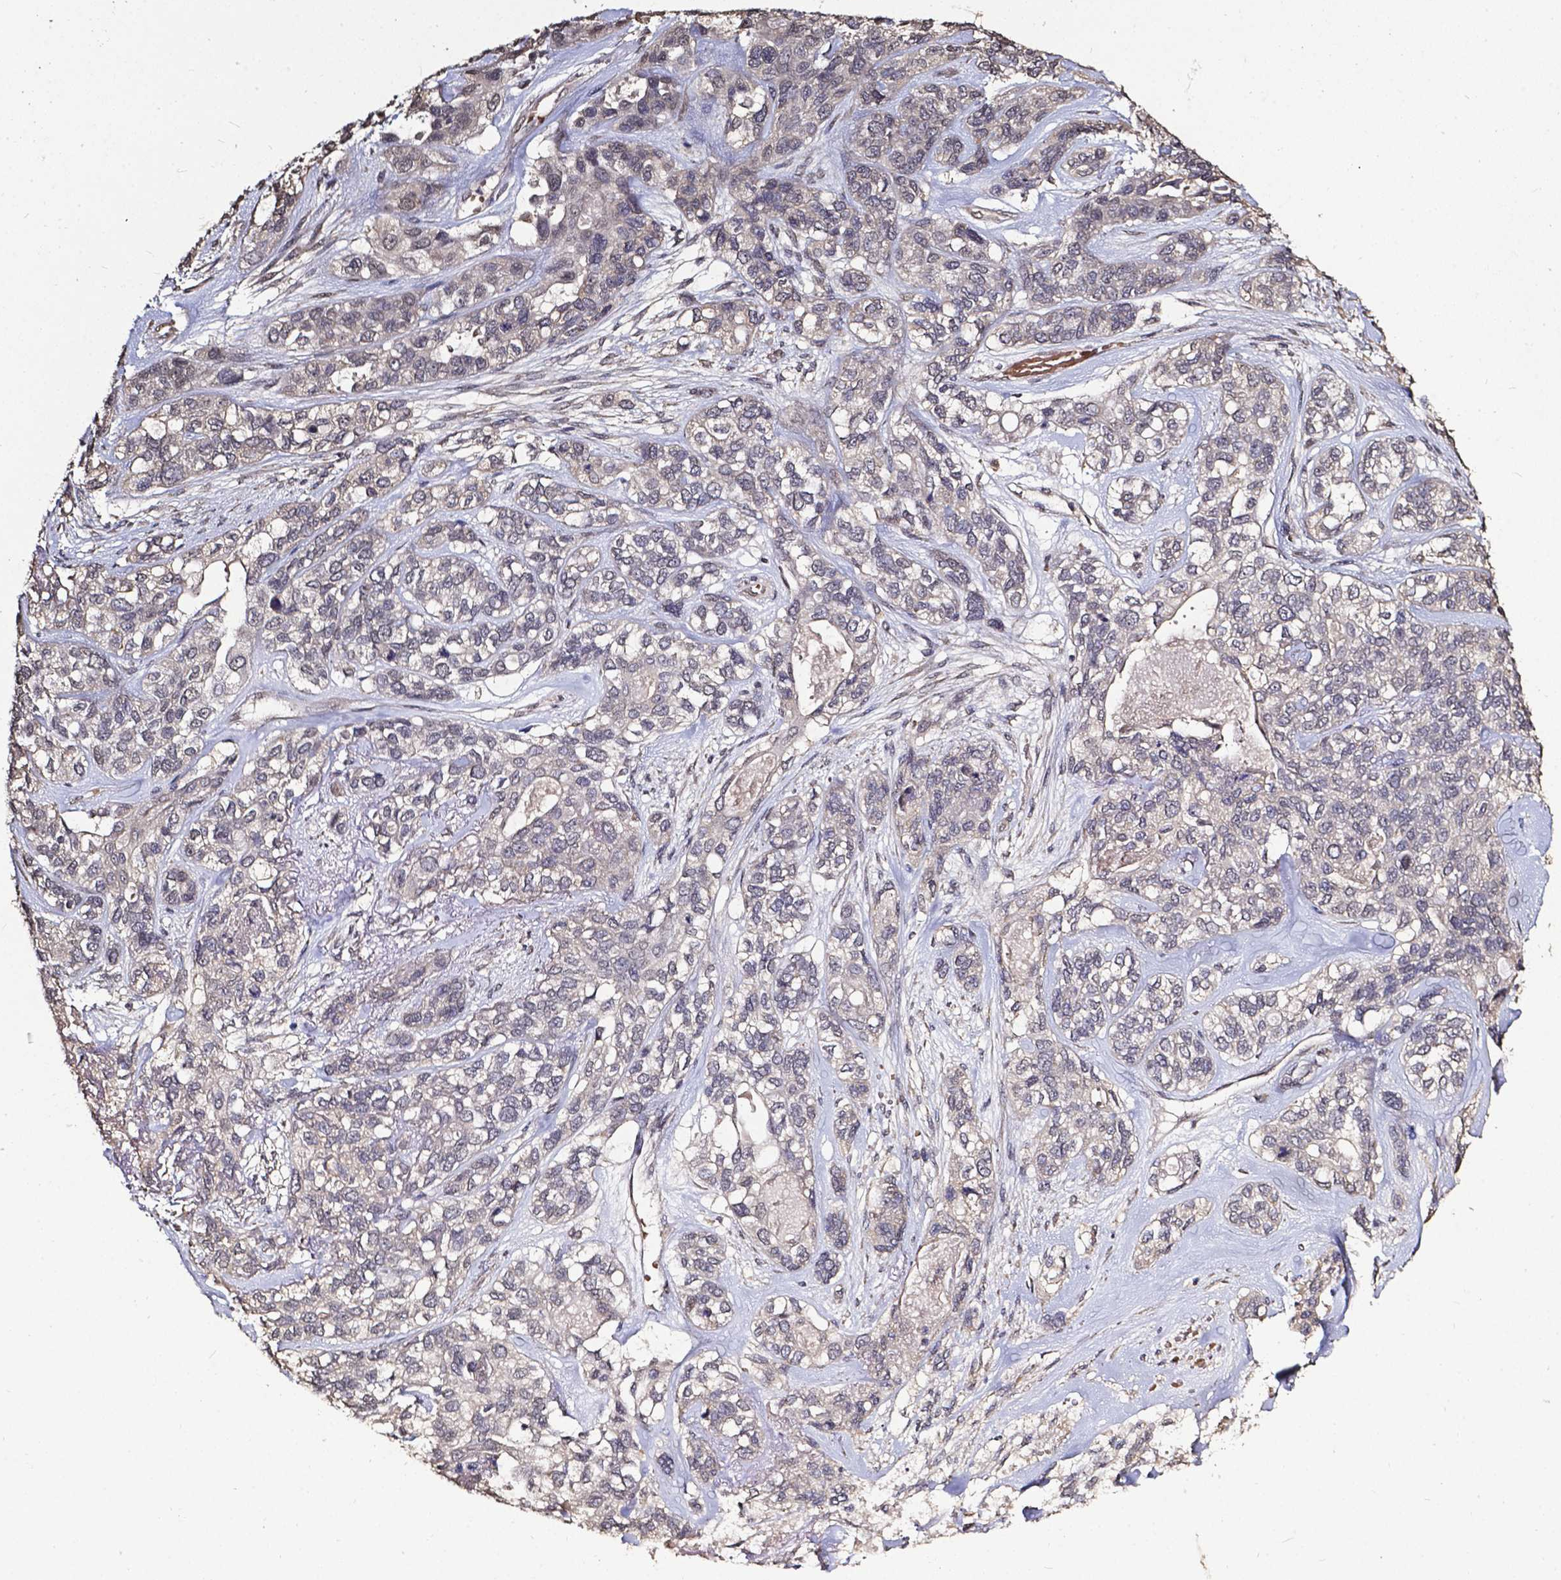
{"staining": {"intensity": "negative", "quantity": "none", "location": "none"}, "tissue": "lung cancer", "cell_type": "Tumor cells", "image_type": "cancer", "snomed": [{"axis": "morphology", "description": "Squamous cell carcinoma, NOS"}, {"axis": "topography", "description": "Lung"}], "caption": "DAB (3,3'-diaminobenzidine) immunohistochemical staining of lung cancer (squamous cell carcinoma) shows no significant expression in tumor cells.", "gene": "GLRA2", "patient": {"sex": "female", "age": 70}}